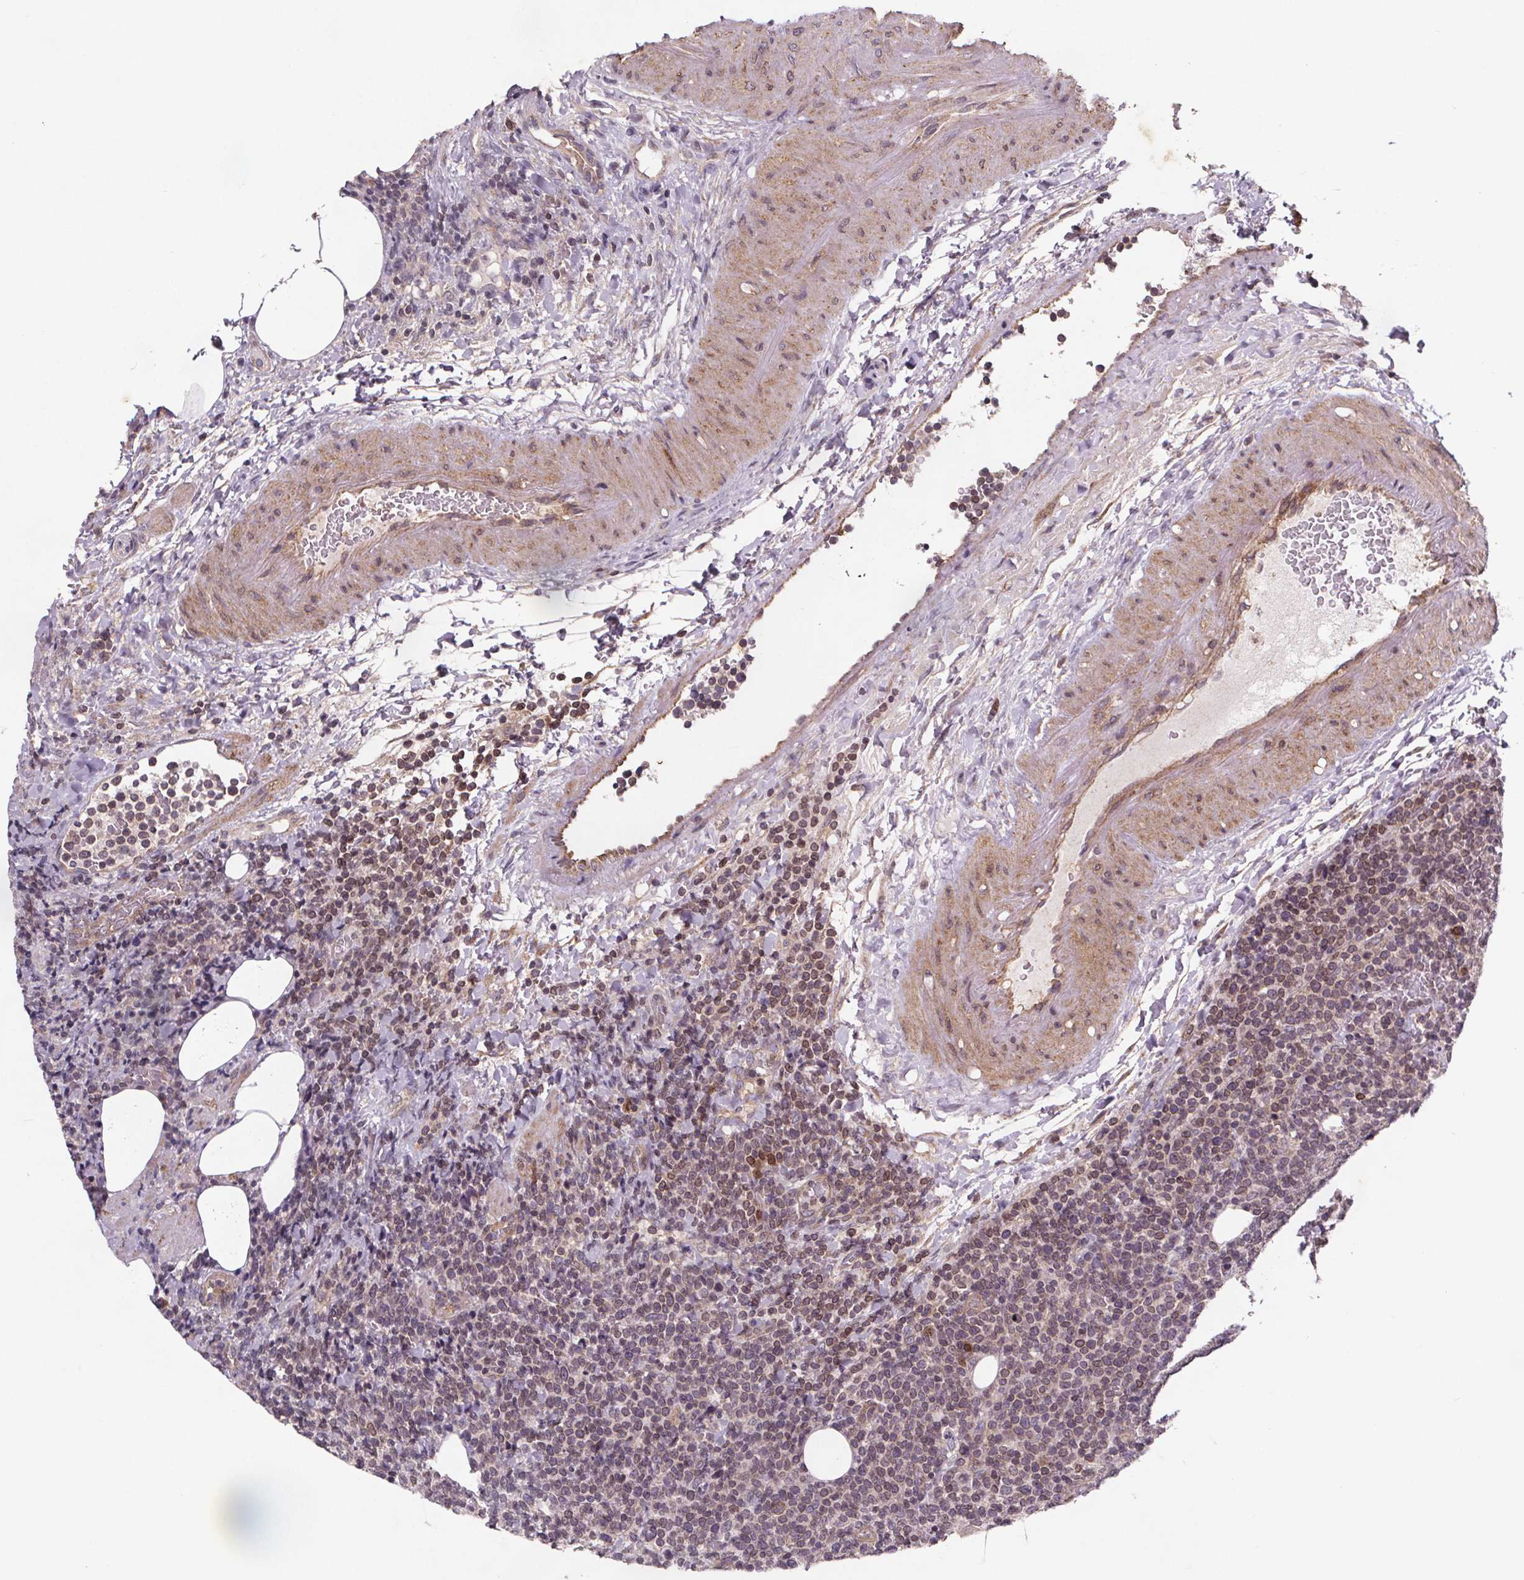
{"staining": {"intensity": "moderate", "quantity": "<25%", "location": "nuclear"}, "tissue": "lymphoma", "cell_type": "Tumor cells", "image_type": "cancer", "snomed": [{"axis": "morphology", "description": "Malignant lymphoma, non-Hodgkin's type, High grade"}, {"axis": "topography", "description": "Lymph node"}], "caption": "High-magnification brightfield microscopy of lymphoma stained with DAB (3,3'-diaminobenzidine) (brown) and counterstained with hematoxylin (blue). tumor cells exhibit moderate nuclear staining is seen in approximately<25% of cells.", "gene": "STRN3", "patient": {"sex": "male", "age": 61}}